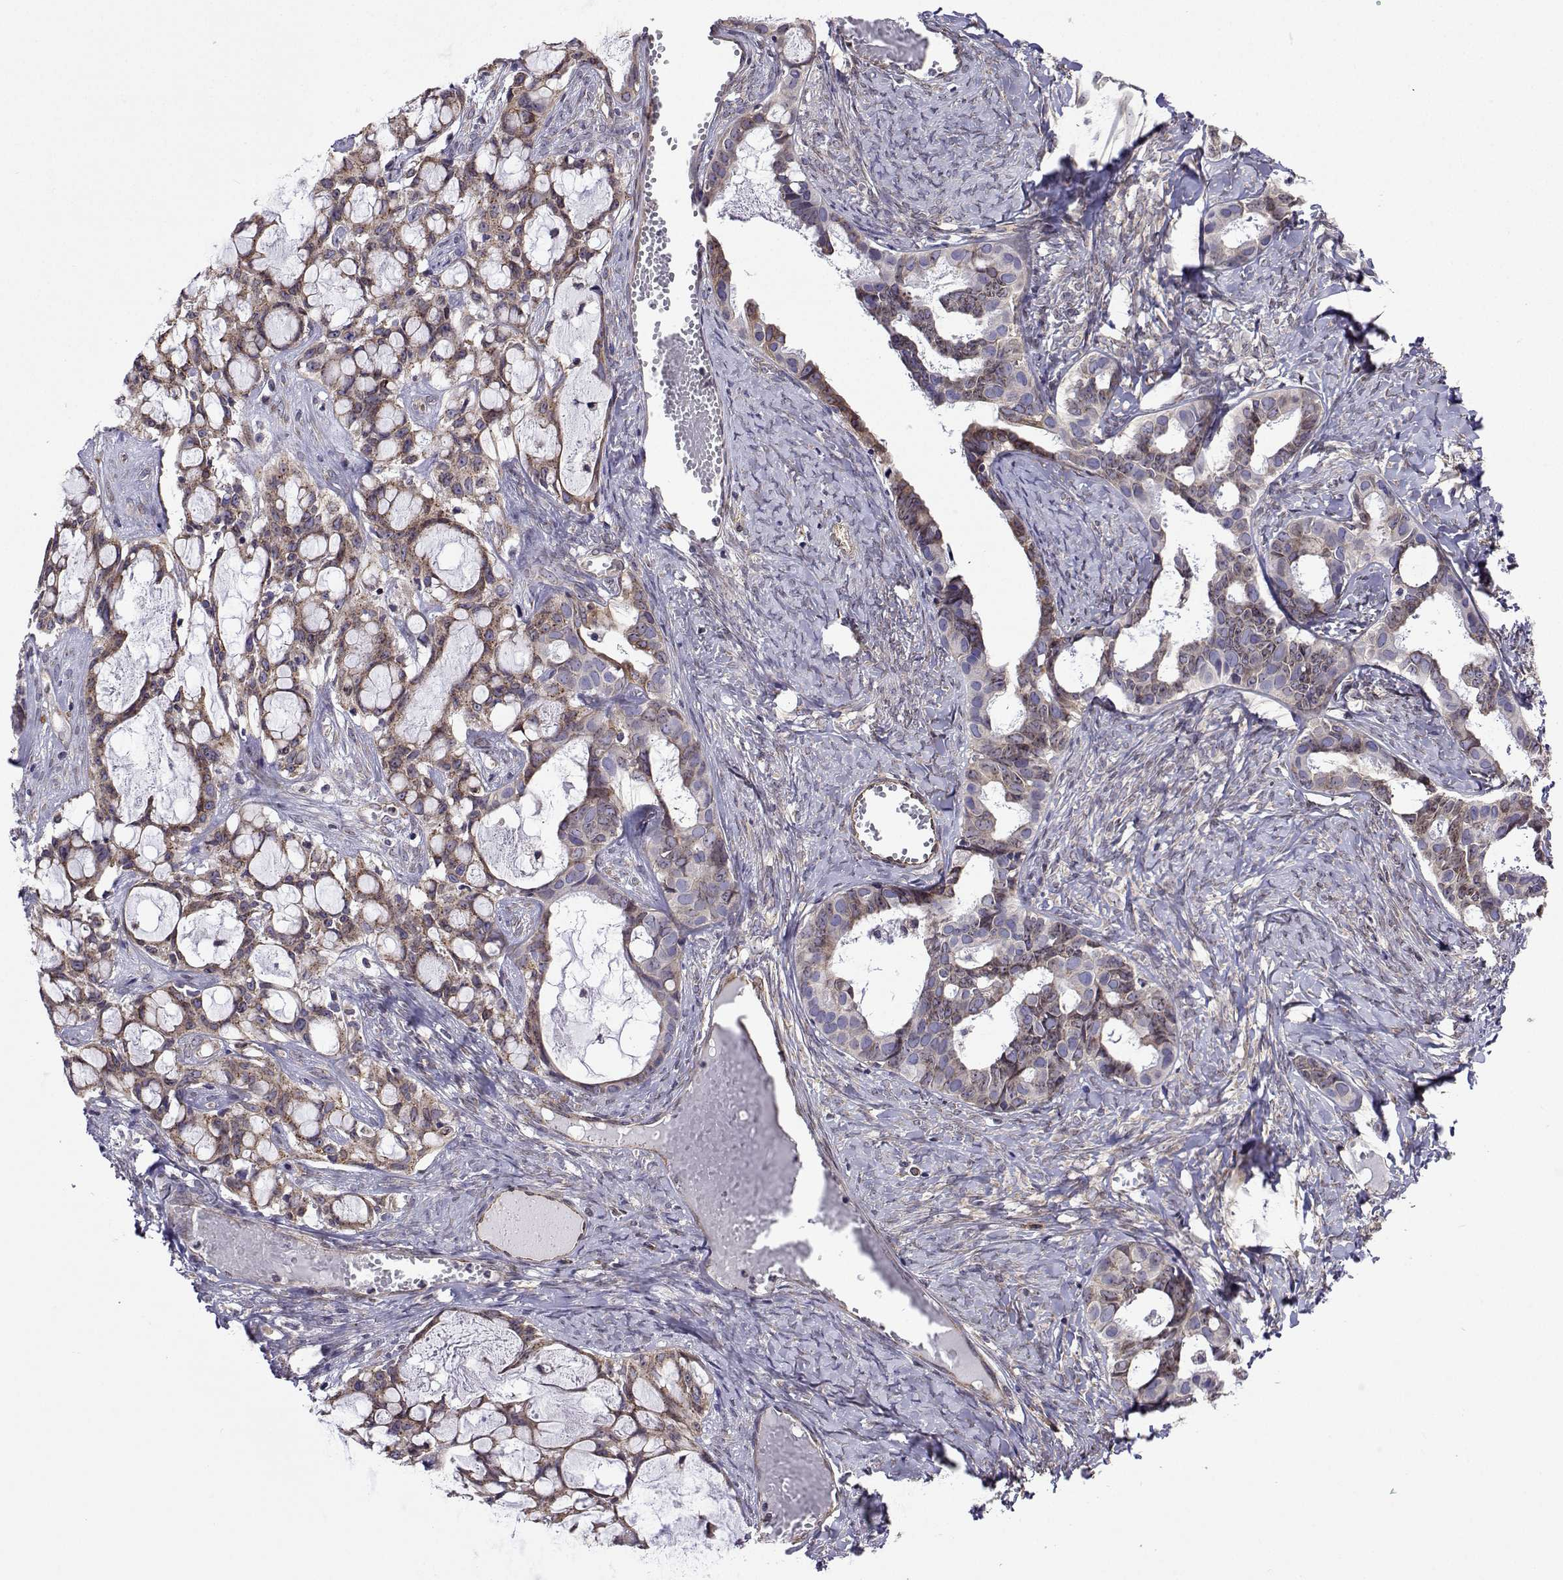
{"staining": {"intensity": "moderate", "quantity": "25%-75%", "location": "cytoplasmic/membranous"}, "tissue": "ovarian cancer", "cell_type": "Tumor cells", "image_type": "cancer", "snomed": [{"axis": "morphology", "description": "Cystadenocarcinoma, serous, NOS"}, {"axis": "topography", "description": "Ovary"}], "caption": "Serous cystadenocarcinoma (ovarian) stained for a protein (brown) demonstrates moderate cytoplasmic/membranous positive staining in approximately 25%-75% of tumor cells.", "gene": "PGRMC2", "patient": {"sex": "female", "age": 69}}